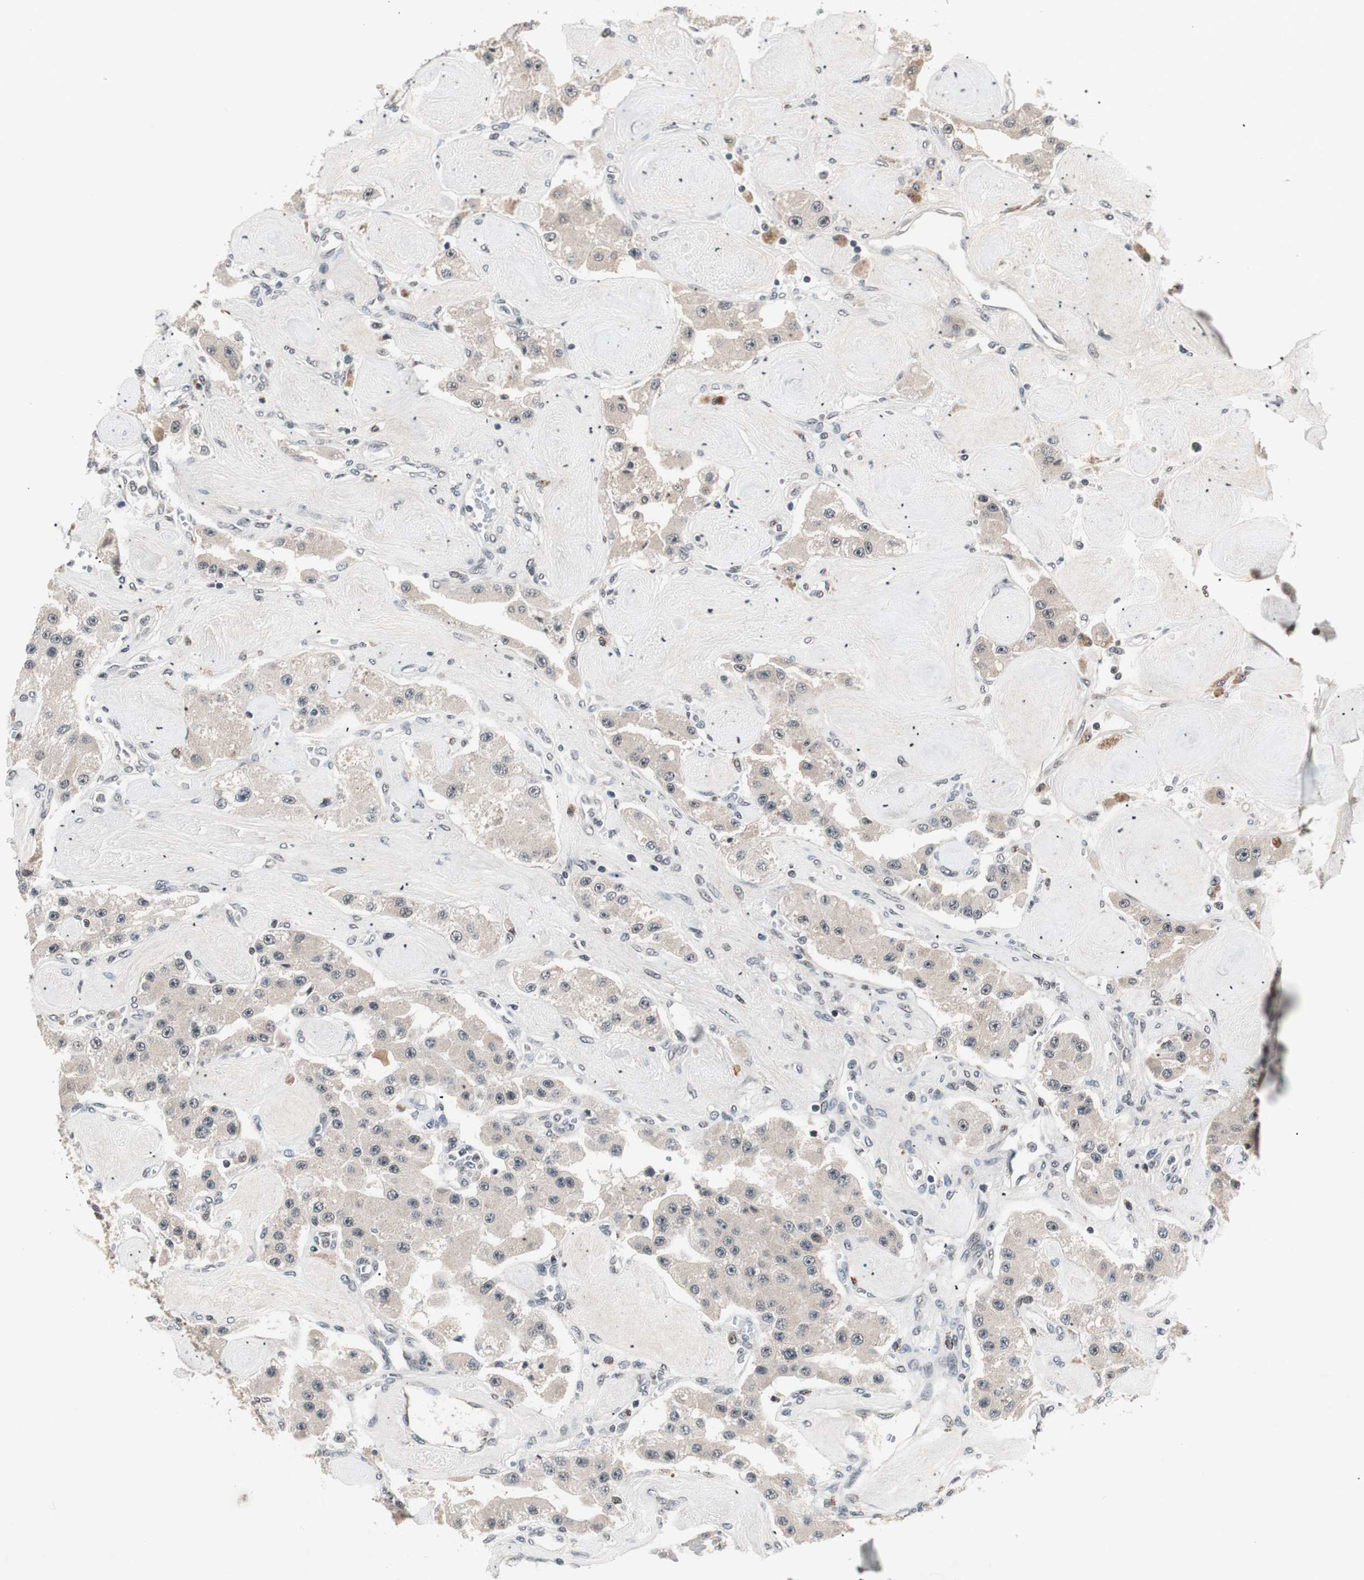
{"staining": {"intensity": "weak", "quantity": ">75%", "location": "cytoplasmic/membranous"}, "tissue": "carcinoid", "cell_type": "Tumor cells", "image_type": "cancer", "snomed": [{"axis": "morphology", "description": "Carcinoid, malignant, NOS"}, {"axis": "topography", "description": "Pancreas"}], "caption": "This image reveals carcinoid stained with immunohistochemistry (IHC) to label a protein in brown. The cytoplasmic/membranous of tumor cells show weak positivity for the protein. Nuclei are counter-stained blue.", "gene": "NFRKB", "patient": {"sex": "male", "age": 41}}